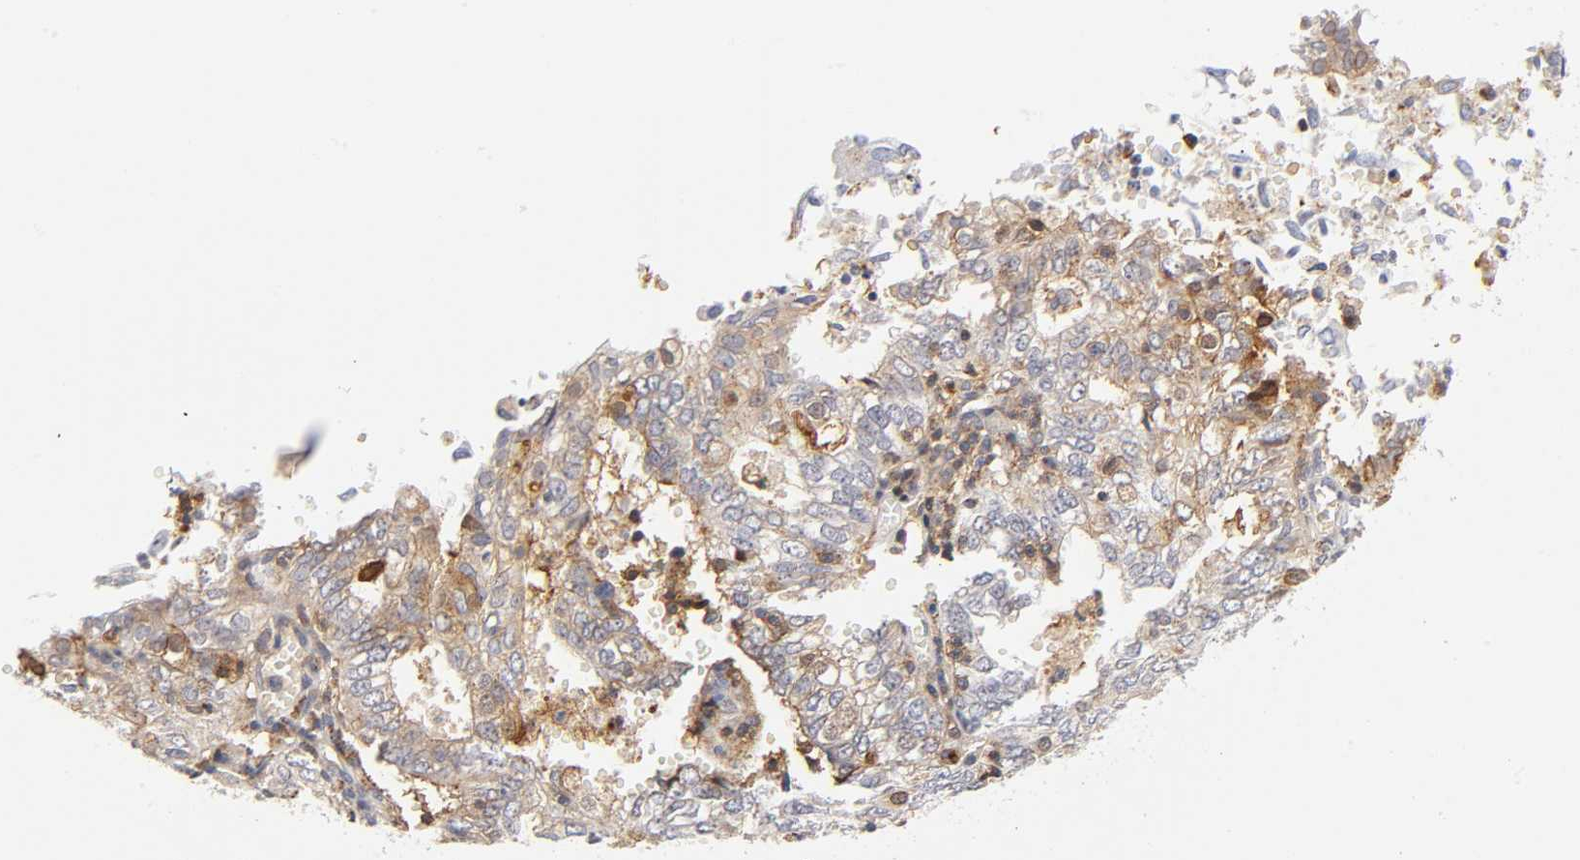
{"staining": {"intensity": "moderate", "quantity": "<25%", "location": "cytoplasmic/membranous"}, "tissue": "endometrial cancer", "cell_type": "Tumor cells", "image_type": "cancer", "snomed": [{"axis": "morphology", "description": "Adenocarcinoma, NOS"}, {"axis": "topography", "description": "Endometrium"}], "caption": "Immunohistochemical staining of human endometrial cancer (adenocarcinoma) reveals low levels of moderate cytoplasmic/membranous protein staining in about <25% of tumor cells.", "gene": "ANXA7", "patient": {"sex": "female", "age": 69}}